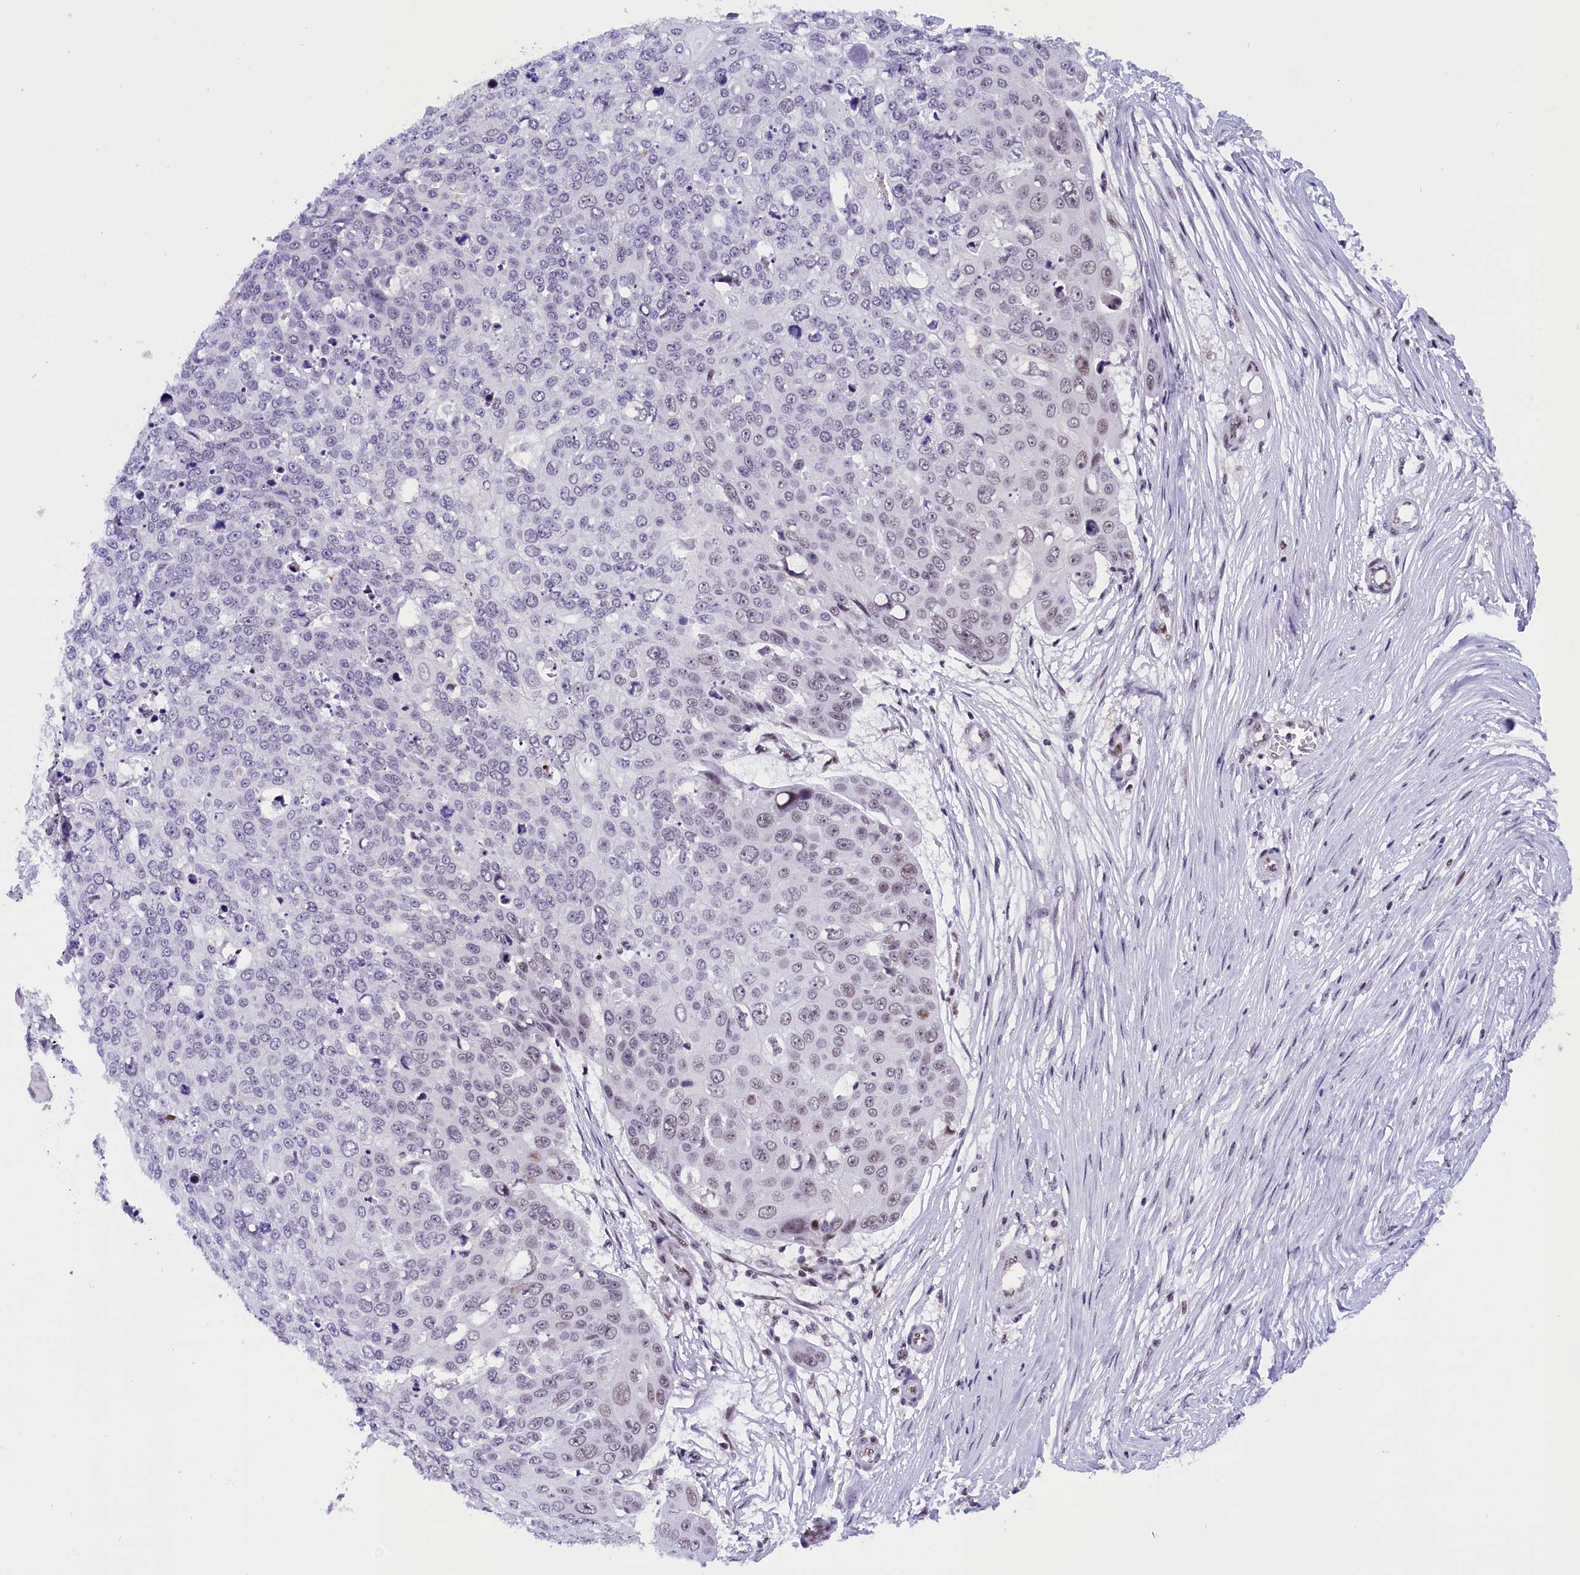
{"staining": {"intensity": "weak", "quantity": "<25%", "location": "nuclear"}, "tissue": "skin cancer", "cell_type": "Tumor cells", "image_type": "cancer", "snomed": [{"axis": "morphology", "description": "Squamous cell carcinoma, NOS"}, {"axis": "topography", "description": "Skin"}], "caption": "Immunohistochemistry photomicrograph of neoplastic tissue: human squamous cell carcinoma (skin) stained with DAB (3,3'-diaminobenzidine) displays no significant protein expression in tumor cells.", "gene": "CDYL2", "patient": {"sex": "male", "age": 71}}